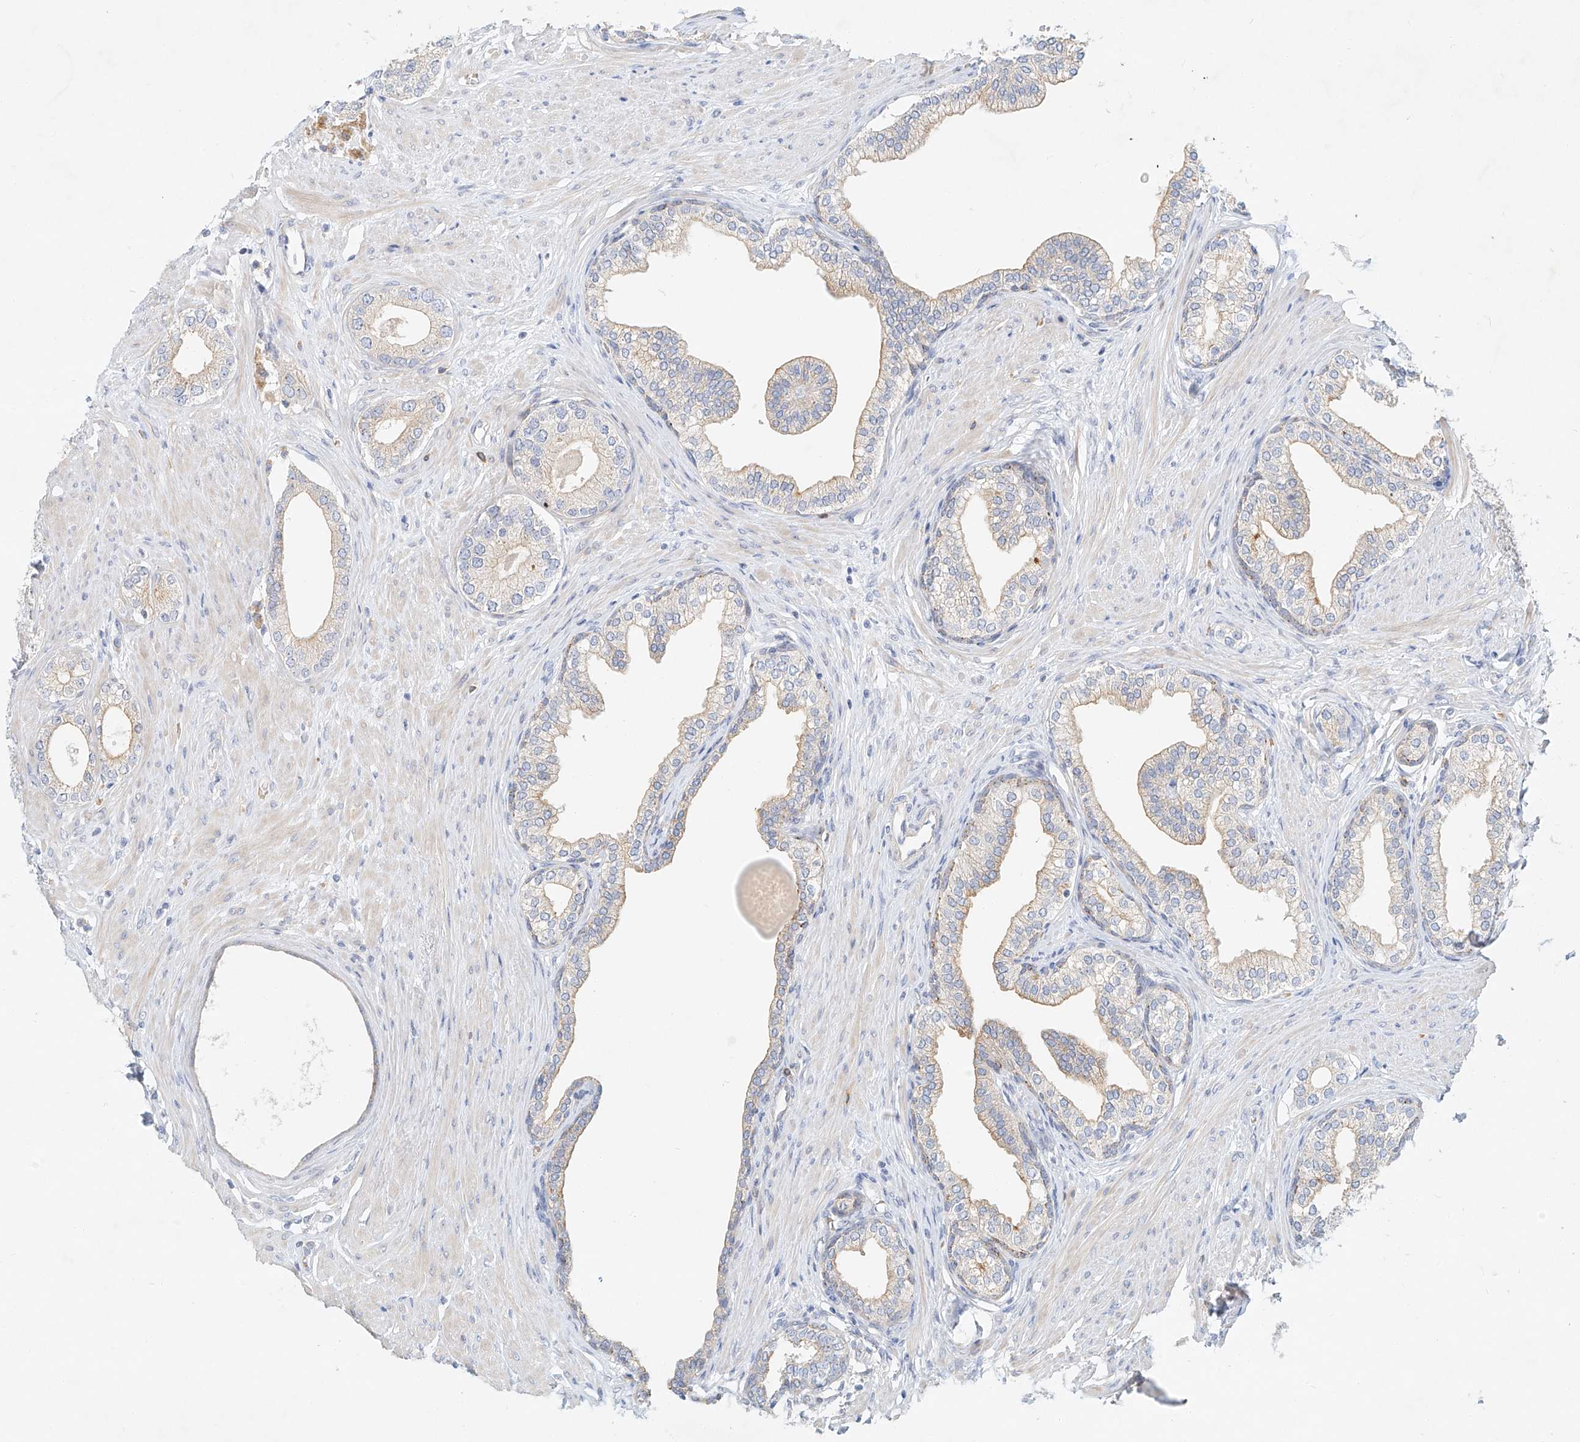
{"staining": {"intensity": "weak", "quantity": "<25%", "location": "cytoplasmic/membranous"}, "tissue": "prostate cancer", "cell_type": "Tumor cells", "image_type": "cancer", "snomed": [{"axis": "morphology", "description": "Adenocarcinoma, High grade"}, {"axis": "topography", "description": "Prostate"}], "caption": "Photomicrograph shows no significant protein staining in tumor cells of prostate cancer (adenocarcinoma (high-grade)).", "gene": "SYTL3", "patient": {"sex": "male", "age": 63}}